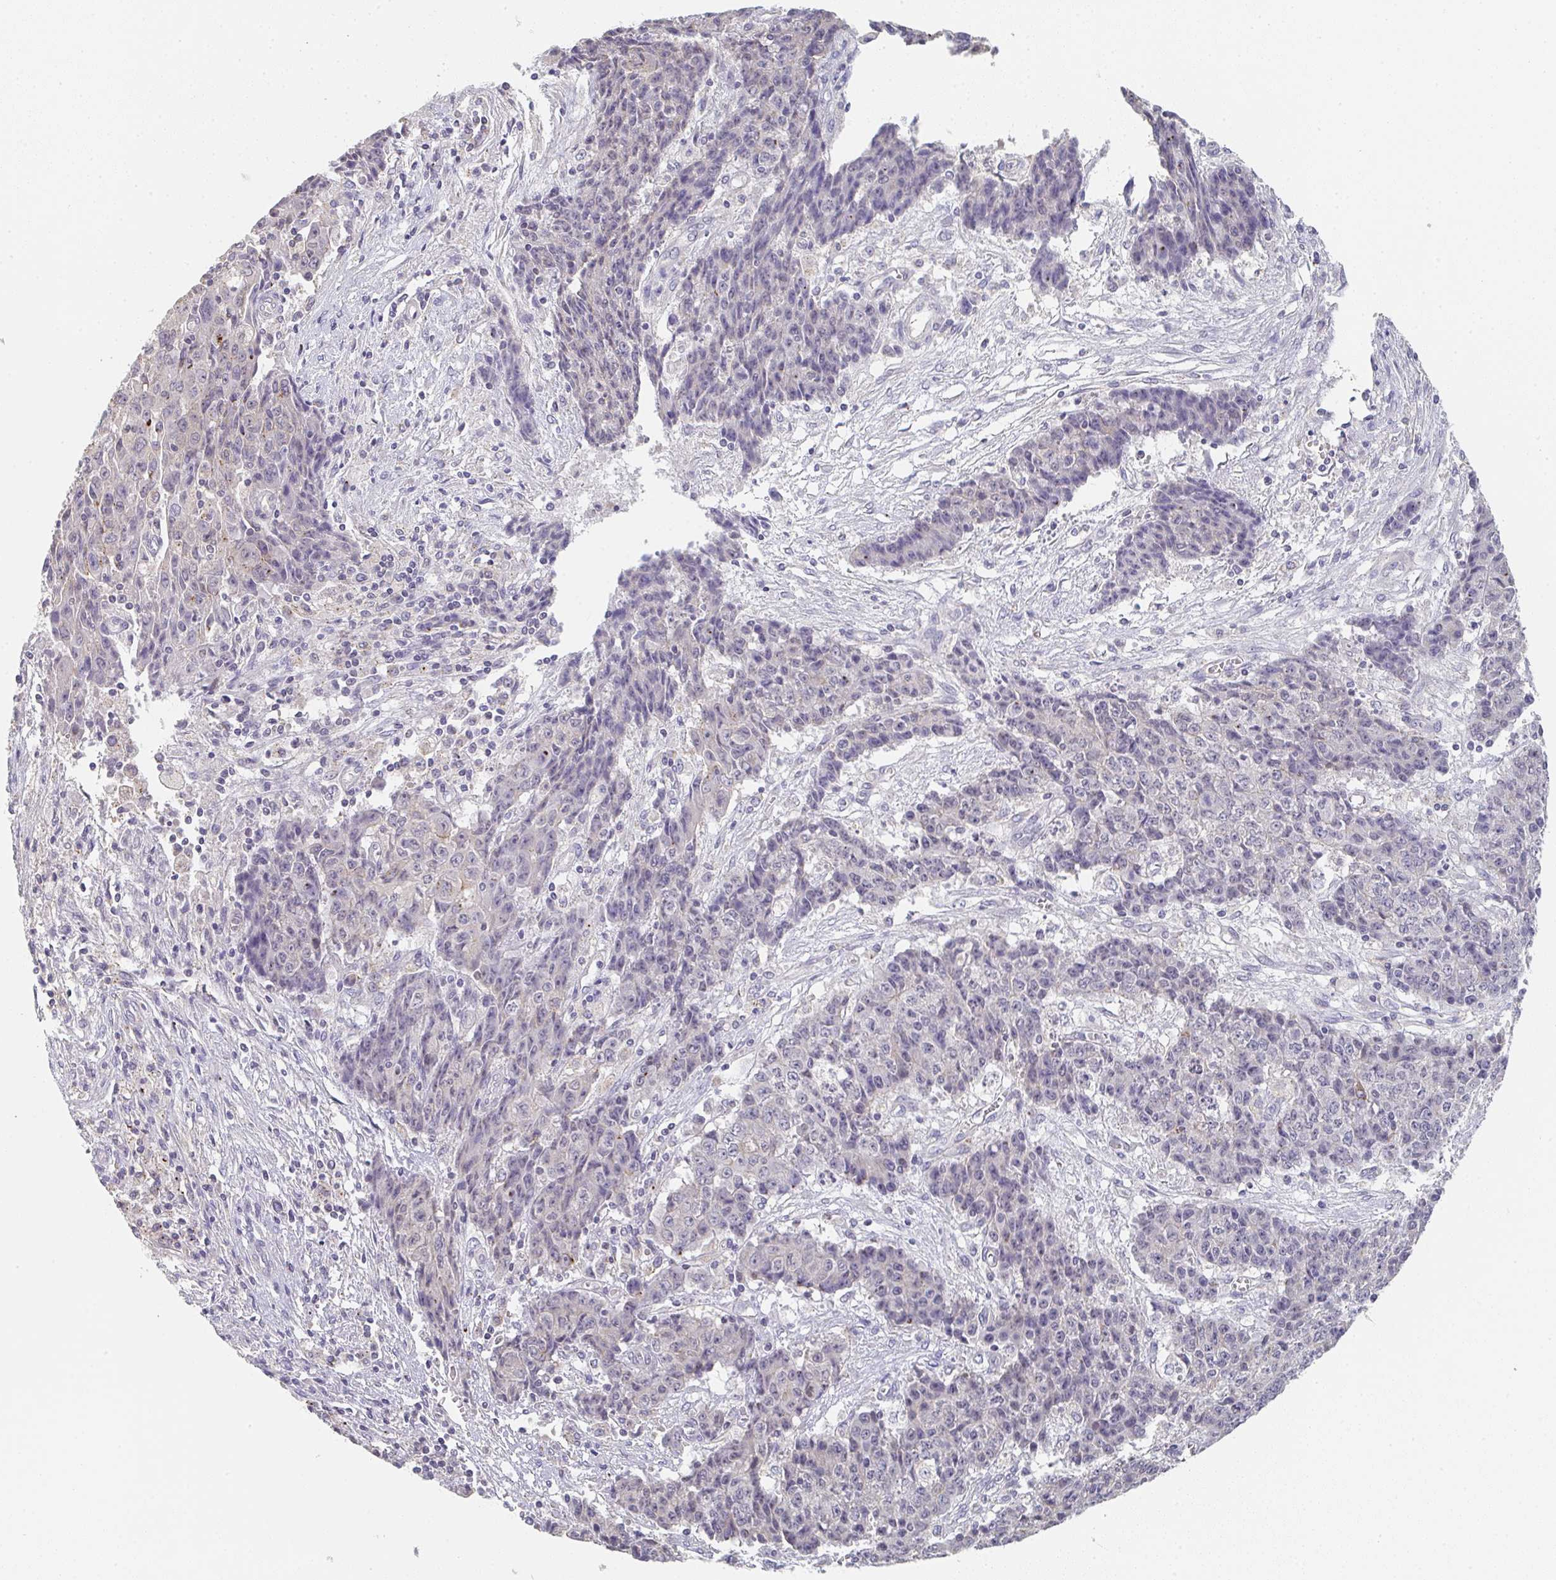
{"staining": {"intensity": "moderate", "quantity": "<25%", "location": "cytoplasmic/membranous"}, "tissue": "ovarian cancer", "cell_type": "Tumor cells", "image_type": "cancer", "snomed": [{"axis": "morphology", "description": "Carcinoma, endometroid"}, {"axis": "topography", "description": "Ovary"}], "caption": "Immunohistochemistry (IHC) (DAB (3,3'-diaminobenzidine)) staining of ovarian cancer (endometroid carcinoma) displays moderate cytoplasmic/membranous protein staining in about <25% of tumor cells. (IHC, brightfield microscopy, high magnification).", "gene": "CHMP5", "patient": {"sex": "female", "age": 42}}